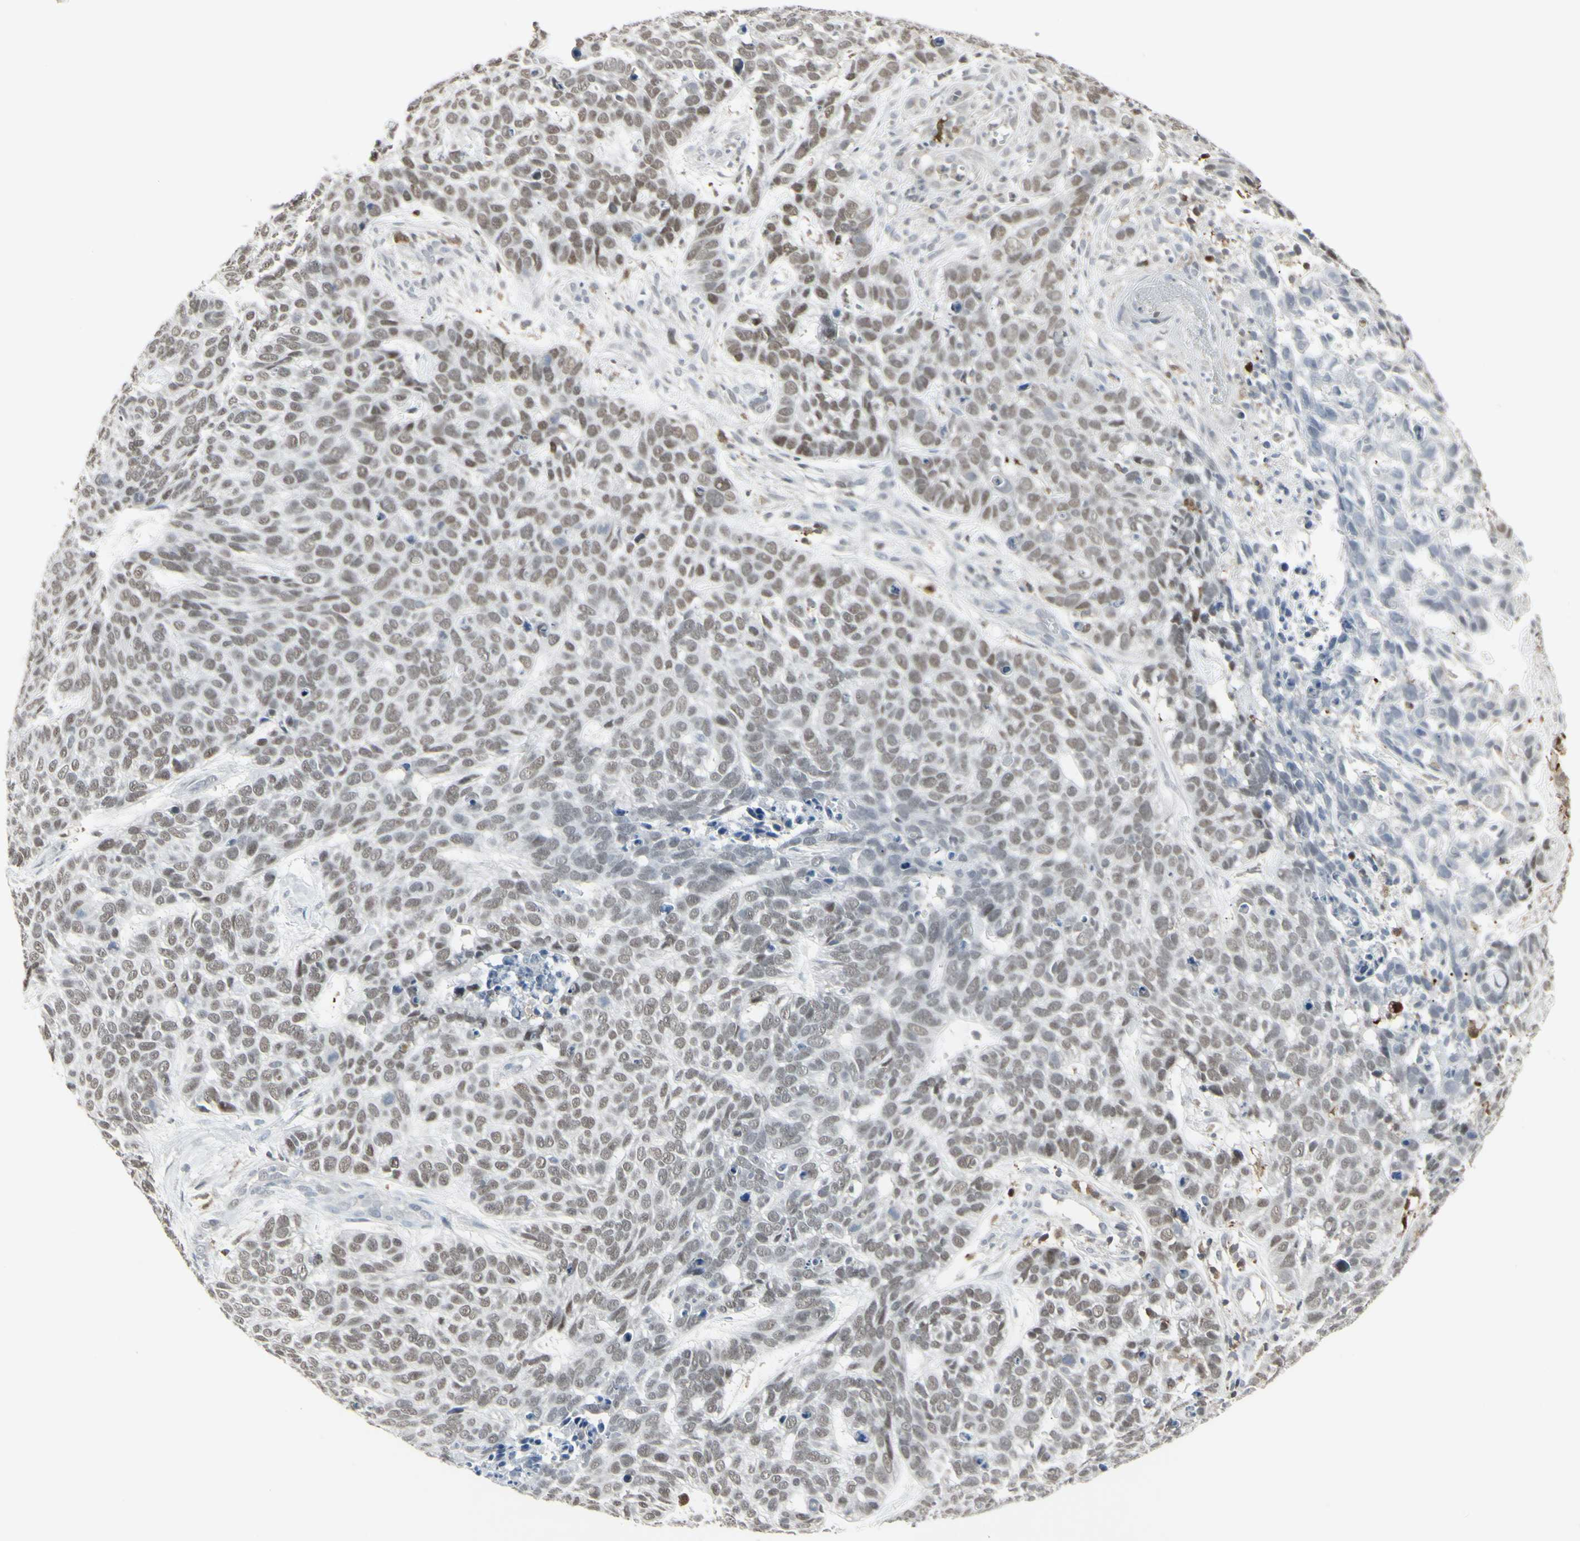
{"staining": {"intensity": "weak", "quantity": "<25%", "location": "nuclear"}, "tissue": "skin cancer", "cell_type": "Tumor cells", "image_type": "cancer", "snomed": [{"axis": "morphology", "description": "Basal cell carcinoma"}, {"axis": "topography", "description": "Skin"}], "caption": "IHC of human basal cell carcinoma (skin) shows no expression in tumor cells.", "gene": "SAMSN1", "patient": {"sex": "male", "age": 87}}